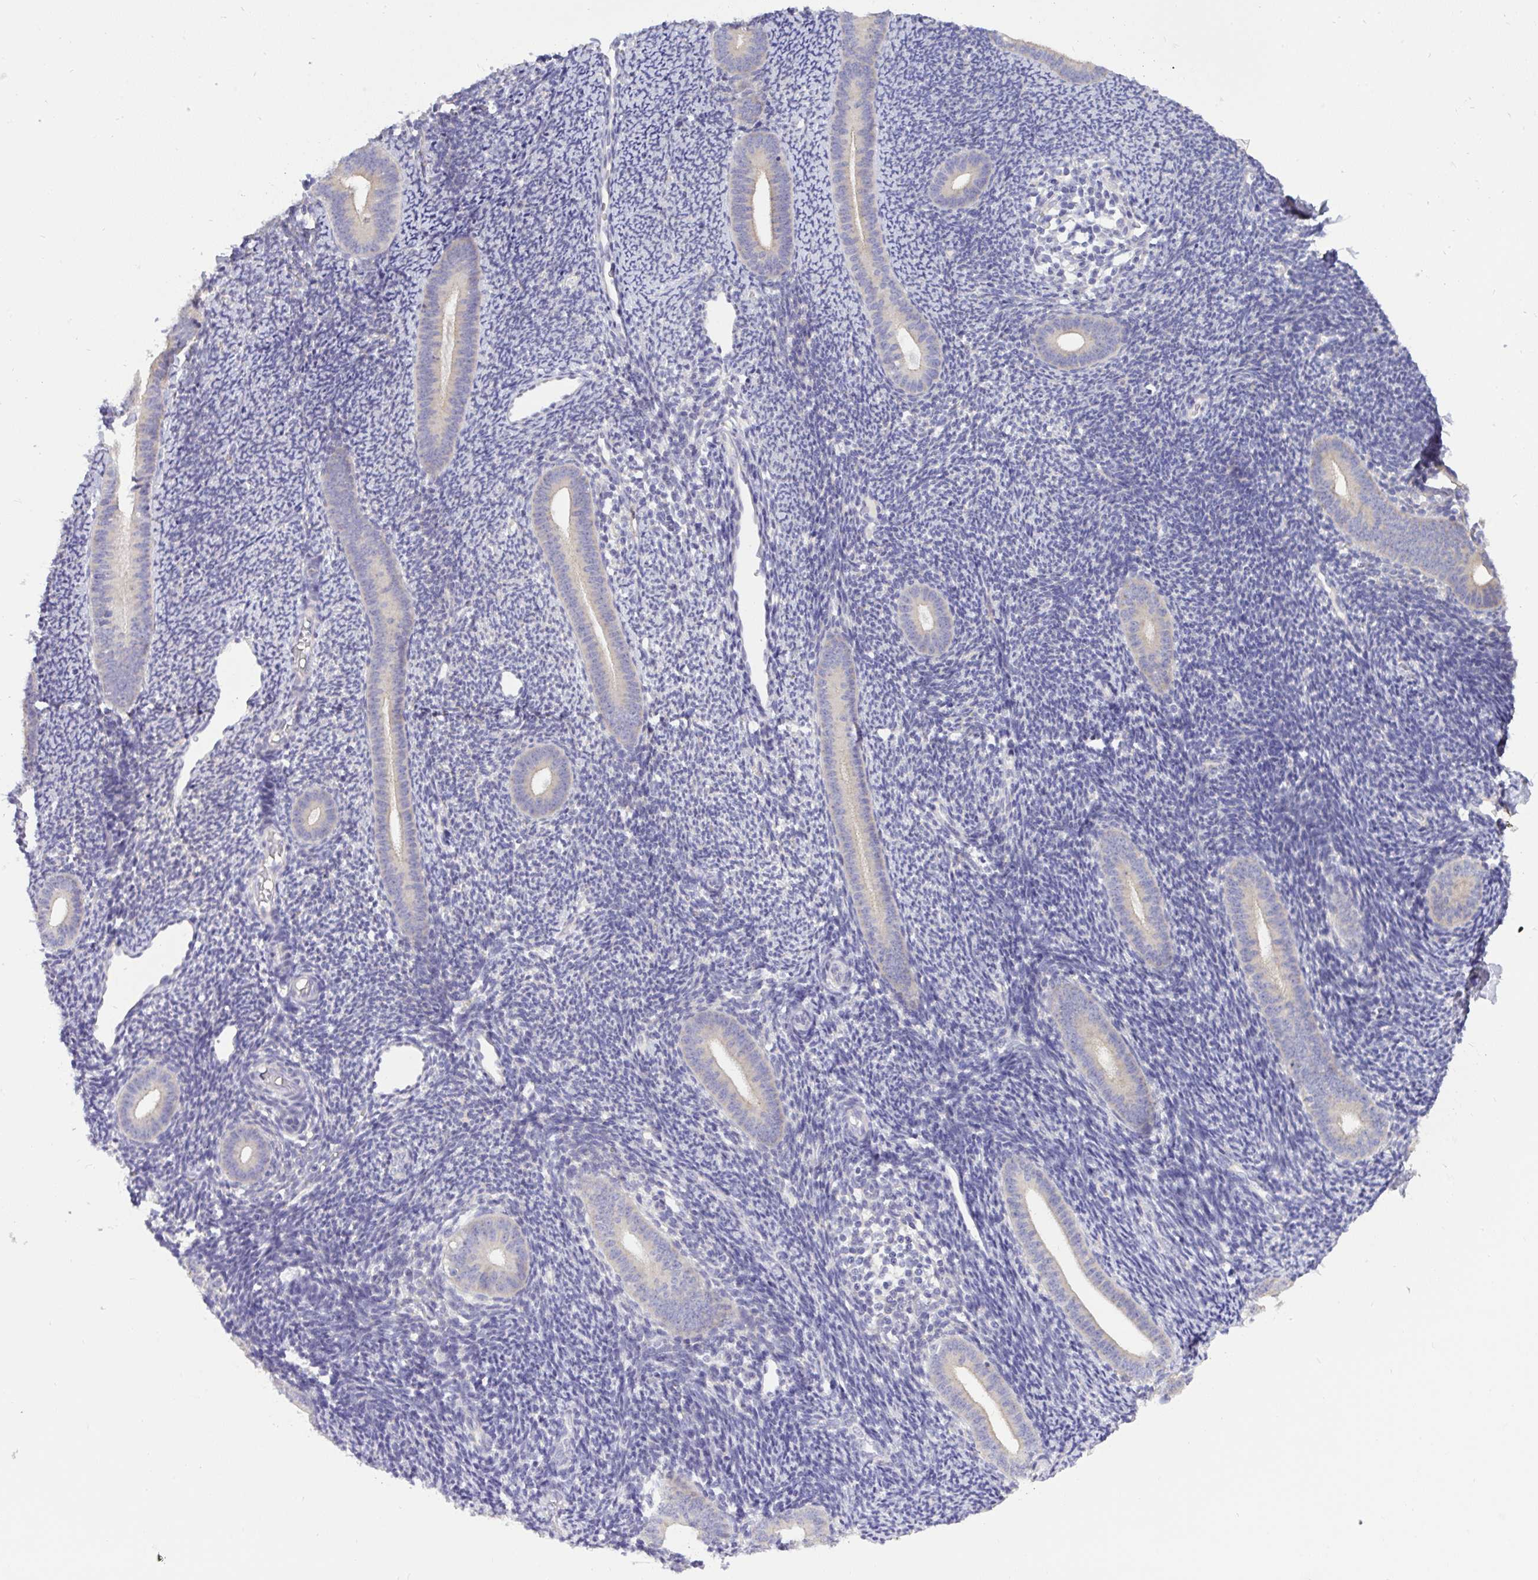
{"staining": {"intensity": "negative", "quantity": "none", "location": "none"}, "tissue": "endometrium", "cell_type": "Cells in endometrial stroma", "image_type": "normal", "snomed": [{"axis": "morphology", "description": "Normal tissue, NOS"}, {"axis": "topography", "description": "Endometrium"}], "caption": "Protein analysis of normal endometrium displays no significant positivity in cells in endometrial stroma. (Stains: DAB (3,3'-diaminobenzidine) IHC with hematoxylin counter stain, Microscopy: brightfield microscopy at high magnification).", "gene": "VGLL3", "patient": {"sex": "female", "age": 39}}